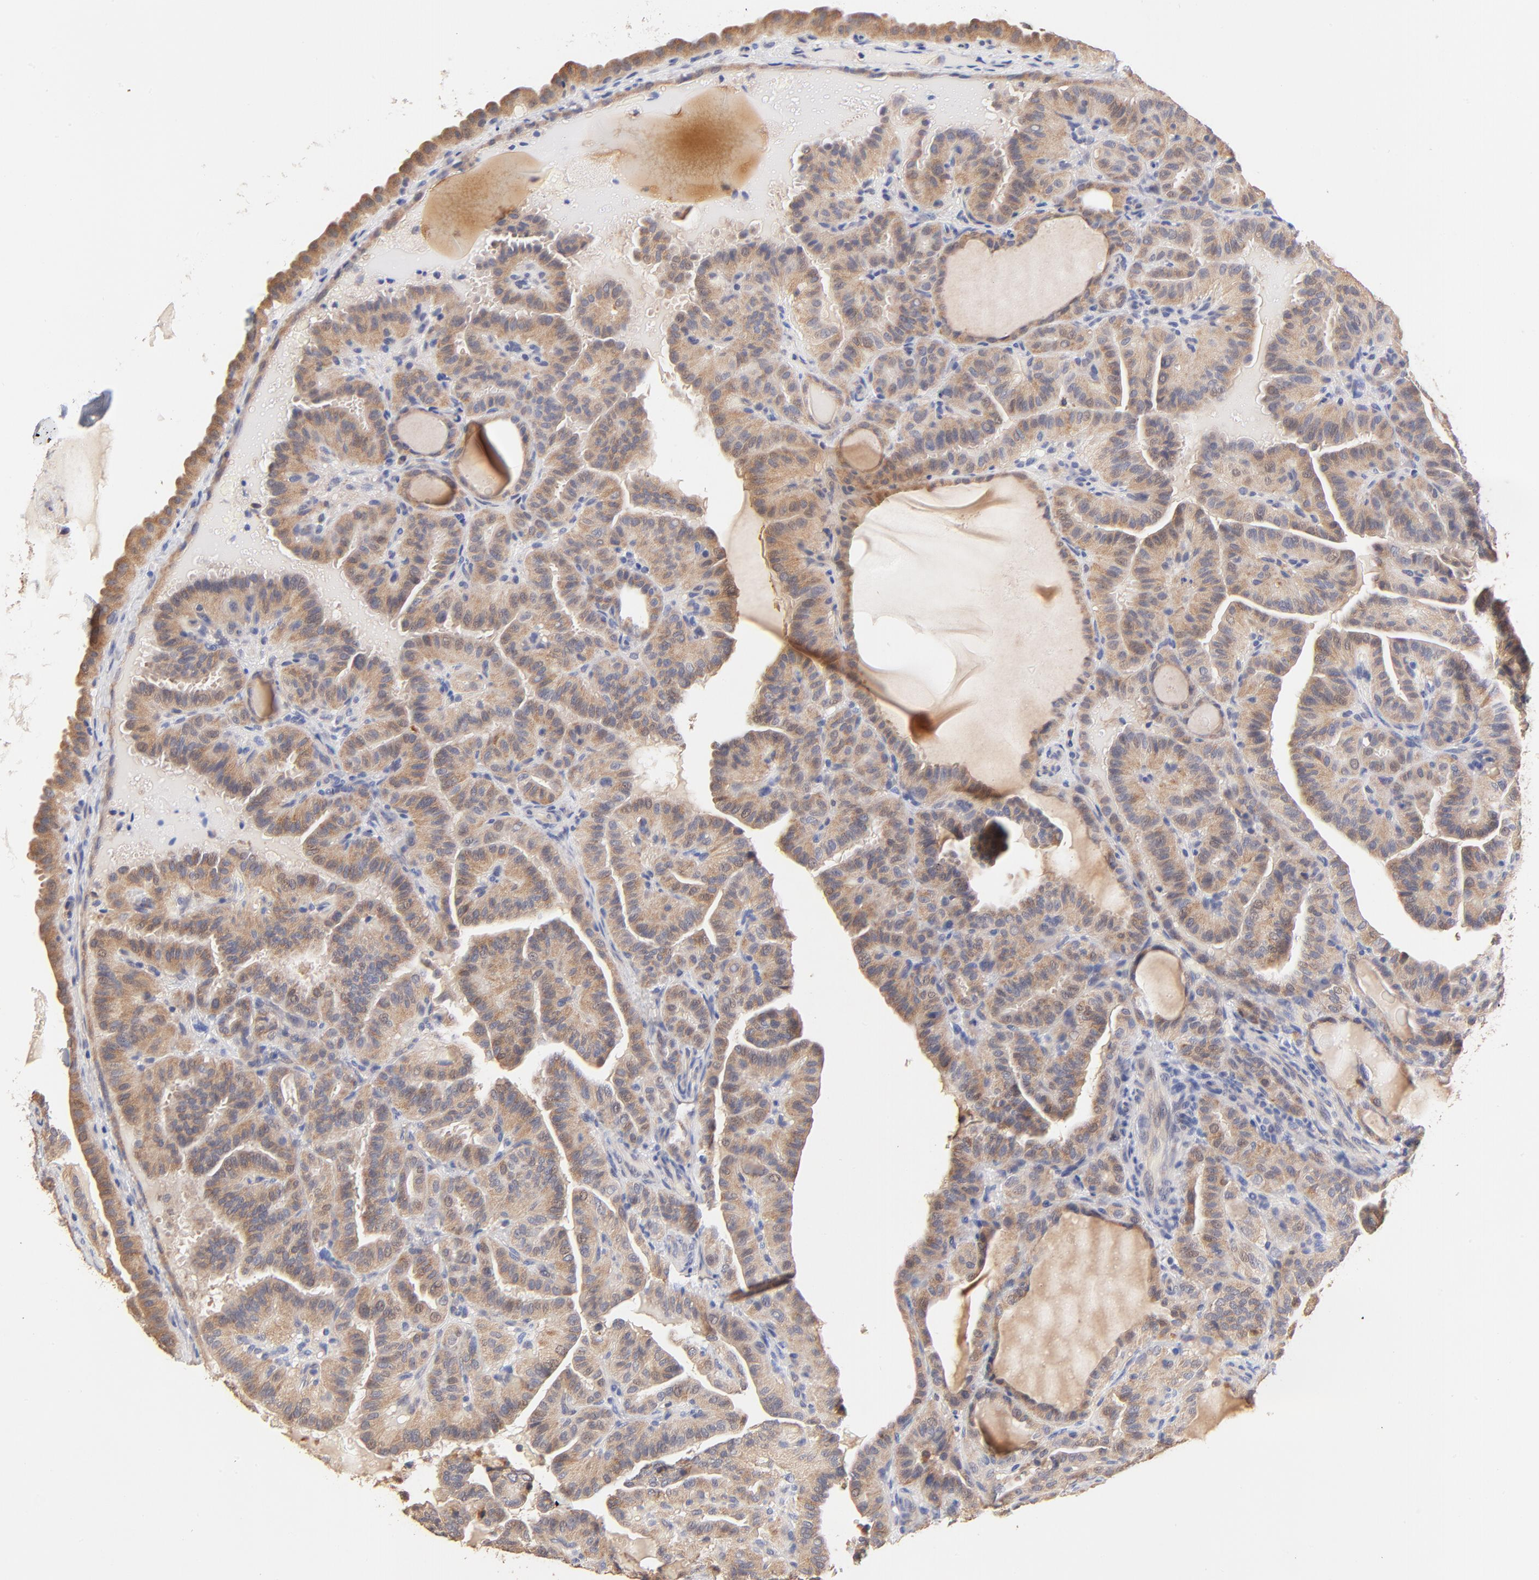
{"staining": {"intensity": "moderate", "quantity": ">75%", "location": "cytoplasmic/membranous"}, "tissue": "thyroid cancer", "cell_type": "Tumor cells", "image_type": "cancer", "snomed": [{"axis": "morphology", "description": "Papillary adenocarcinoma, NOS"}, {"axis": "topography", "description": "Thyroid gland"}], "caption": "The immunohistochemical stain shows moderate cytoplasmic/membranous positivity in tumor cells of thyroid cancer tissue. (DAB IHC with brightfield microscopy, high magnification).", "gene": "PTK7", "patient": {"sex": "male", "age": 77}}